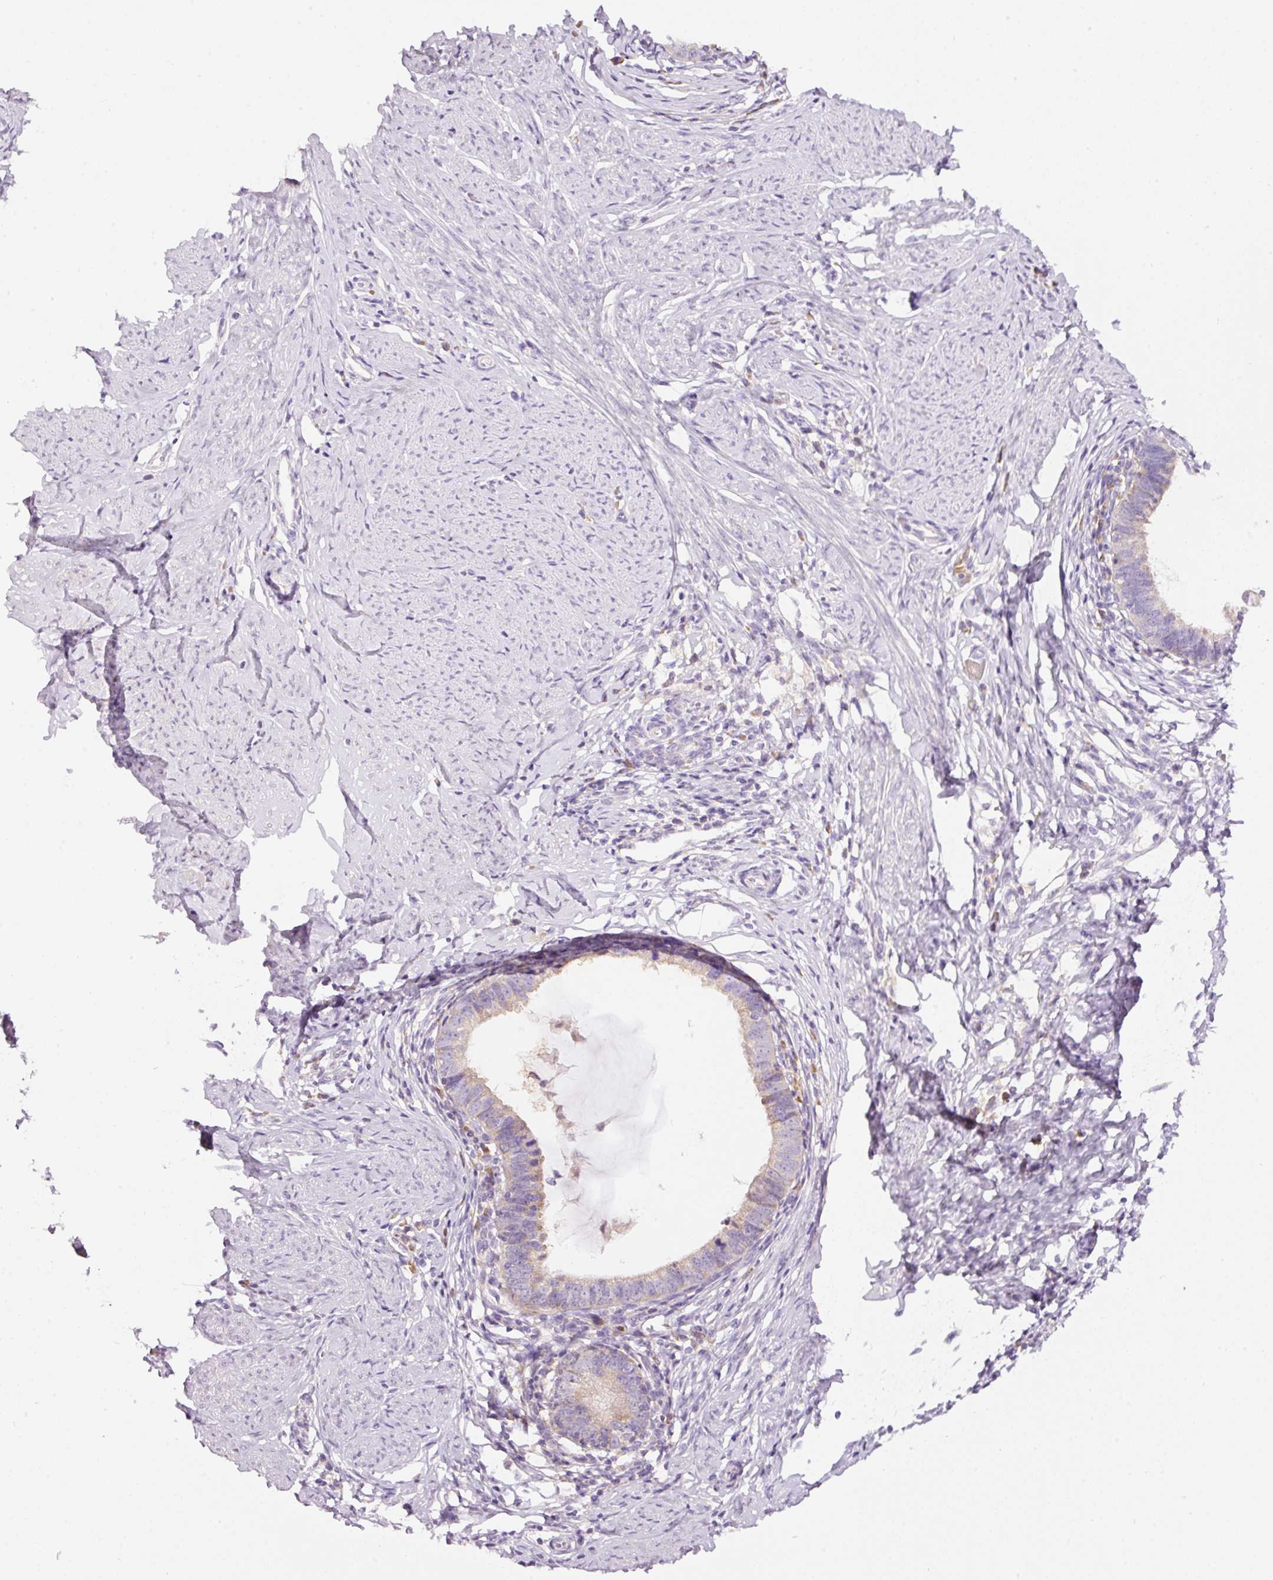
{"staining": {"intensity": "weak", "quantity": "25%-75%", "location": "cytoplasmic/membranous"}, "tissue": "cervical cancer", "cell_type": "Tumor cells", "image_type": "cancer", "snomed": [{"axis": "morphology", "description": "Adenocarcinoma, NOS"}, {"axis": "topography", "description": "Cervix"}], "caption": "Adenocarcinoma (cervical) stained with a protein marker exhibits weak staining in tumor cells.", "gene": "RSPO2", "patient": {"sex": "female", "age": 36}}